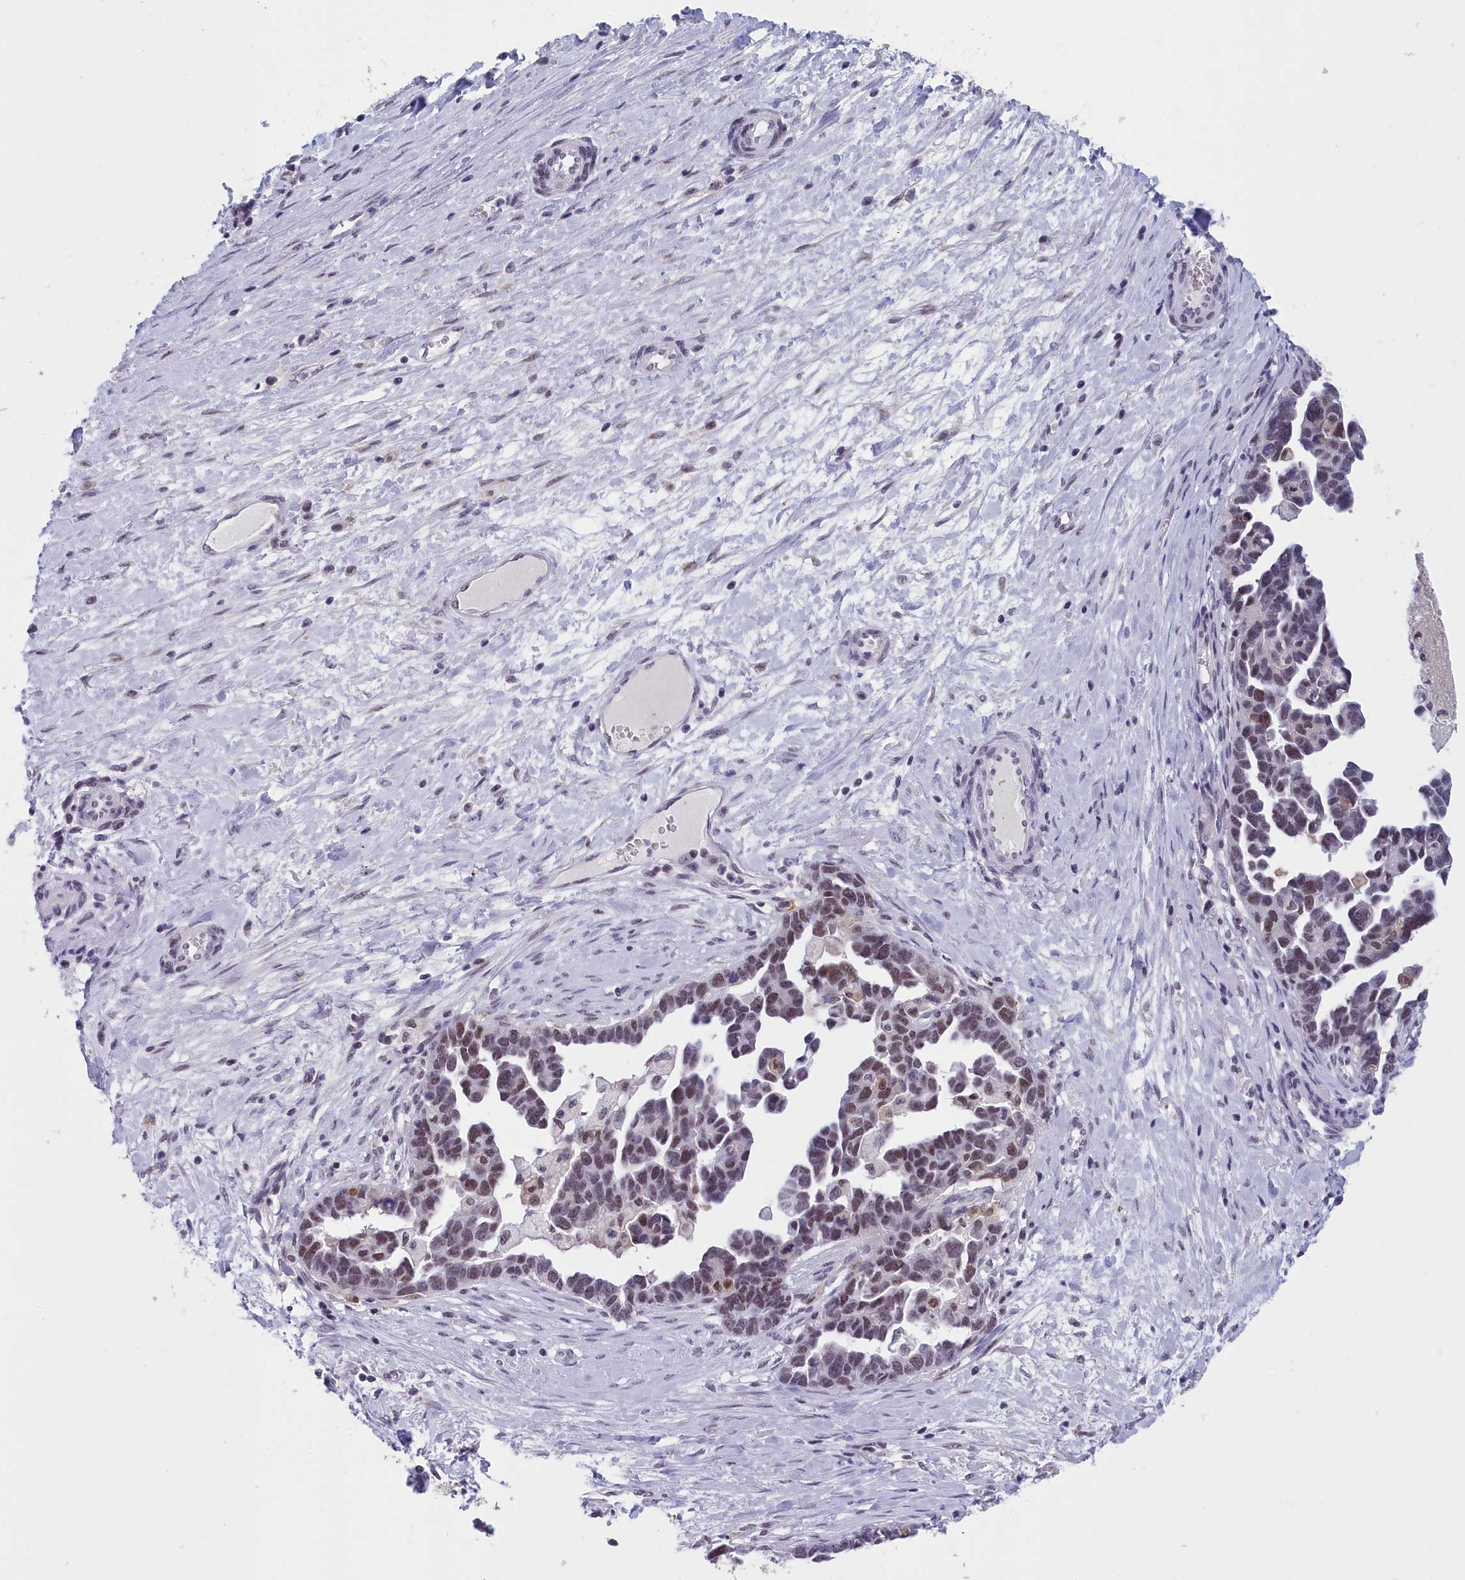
{"staining": {"intensity": "moderate", "quantity": "25%-75%", "location": "nuclear"}, "tissue": "ovarian cancer", "cell_type": "Tumor cells", "image_type": "cancer", "snomed": [{"axis": "morphology", "description": "Cystadenocarcinoma, serous, NOS"}, {"axis": "topography", "description": "Ovary"}], "caption": "Approximately 25%-75% of tumor cells in ovarian serous cystadenocarcinoma show moderate nuclear protein staining as visualized by brown immunohistochemical staining.", "gene": "CCDC97", "patient": {"sex": "female", "age": 54}}